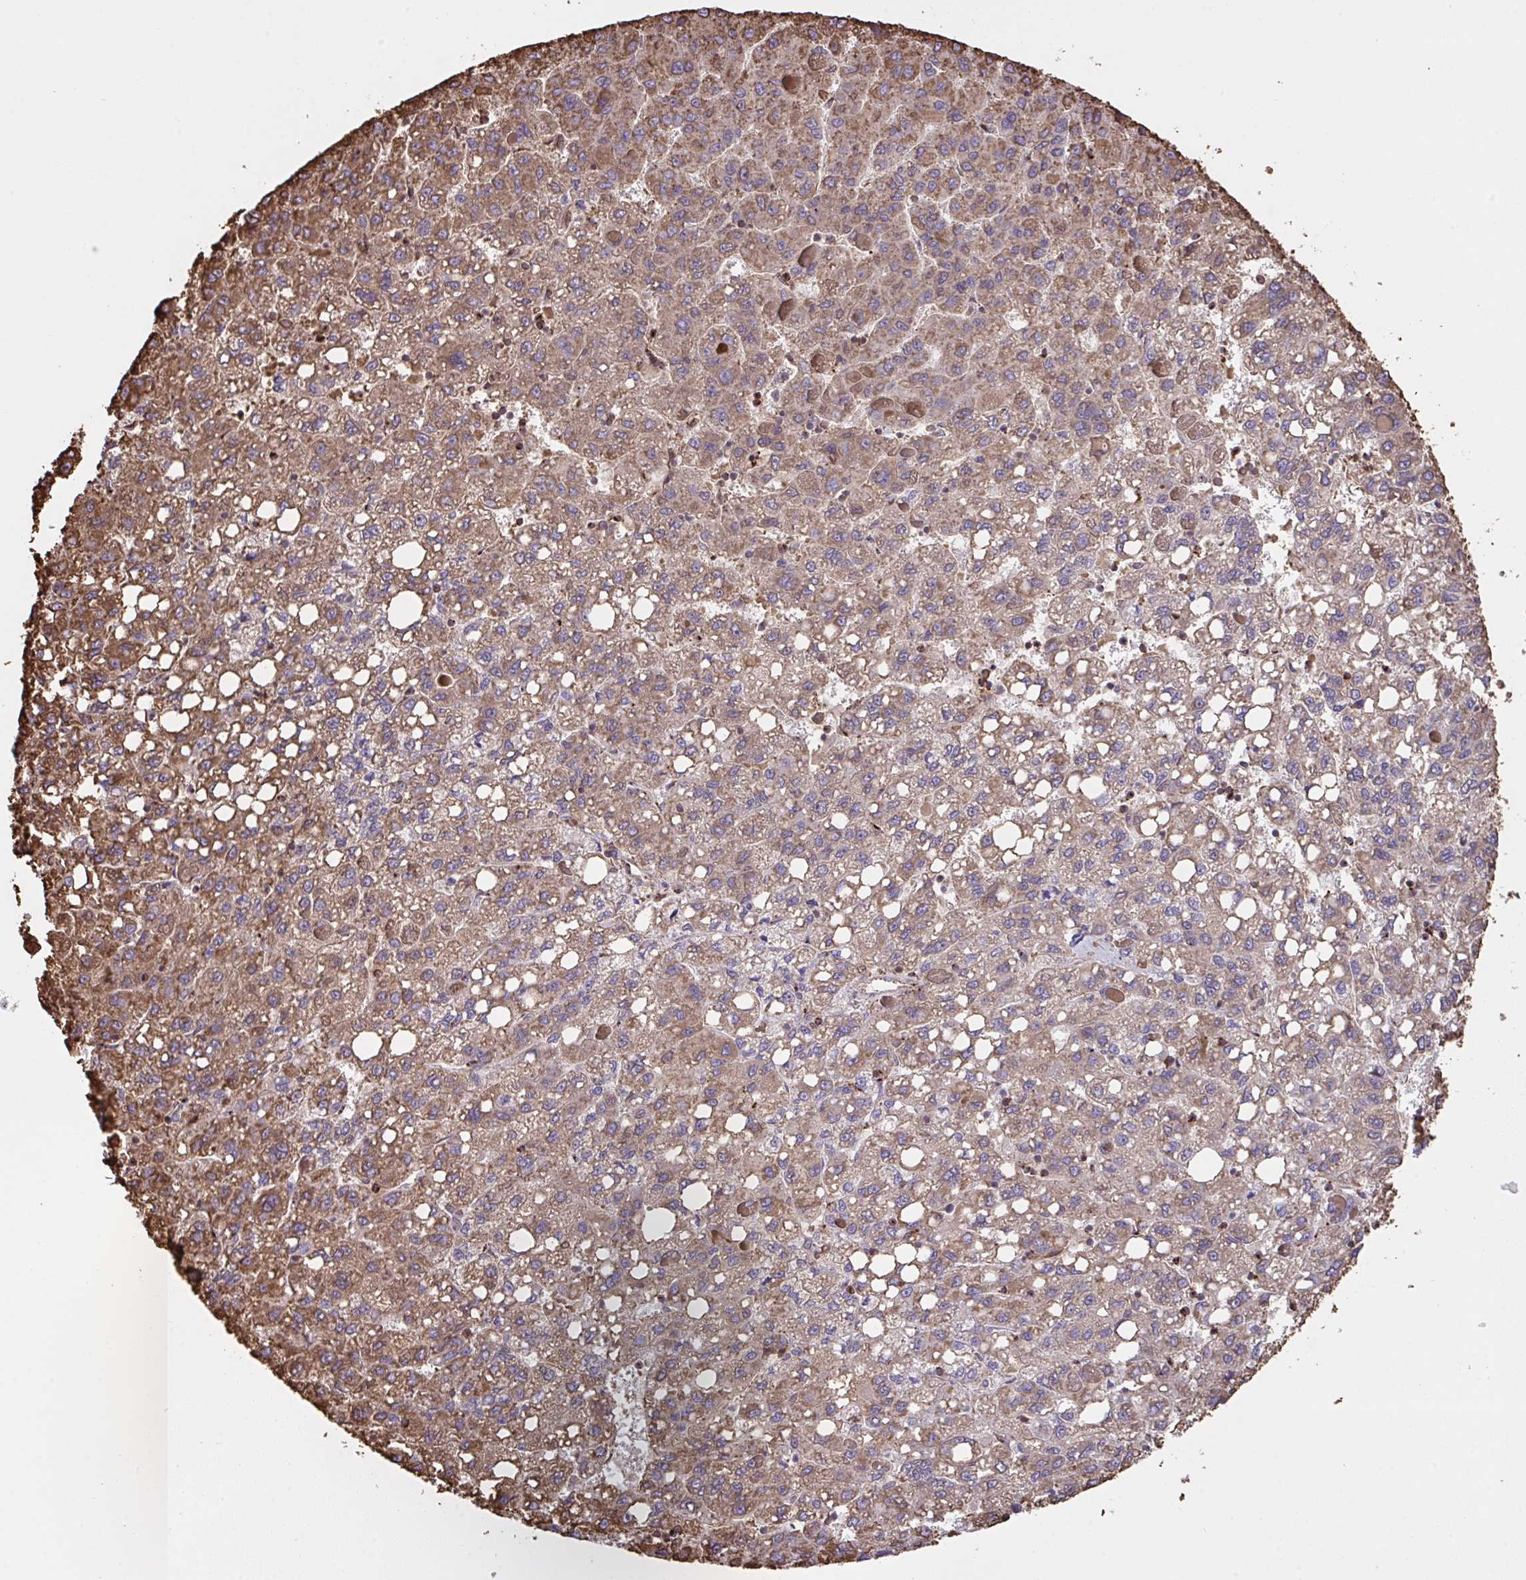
{"staining": {"intensity": "moderate", "quantity": ">75%", "location": "cytoplasmic/membranous"}, "tissue": "liver cancer", "cell_type": "Tumor cells", "image_type": "cancer", "snomed": [{"axis": "morphology", "description": "Carcinoma, Hepatocellular, NOS"}, {"axis": "topography", "description": "Liver"}], "caption": "Immunohistochemistry staining of liver hepatocellular carcinoma, which shows medium levels of moderate cytoplasmic/membranous expression in approximately >75% of tumor cells indicating moderate cytoplasmic/membranous protein expression. The staining was performed using DAB (3,3'-diaminobenzidine) (brown) for protein detection and nuclei were counterstained in hematoxylin (blue).", "gene": "PPIH", "patient": {"sex": "female", "age": 82}}